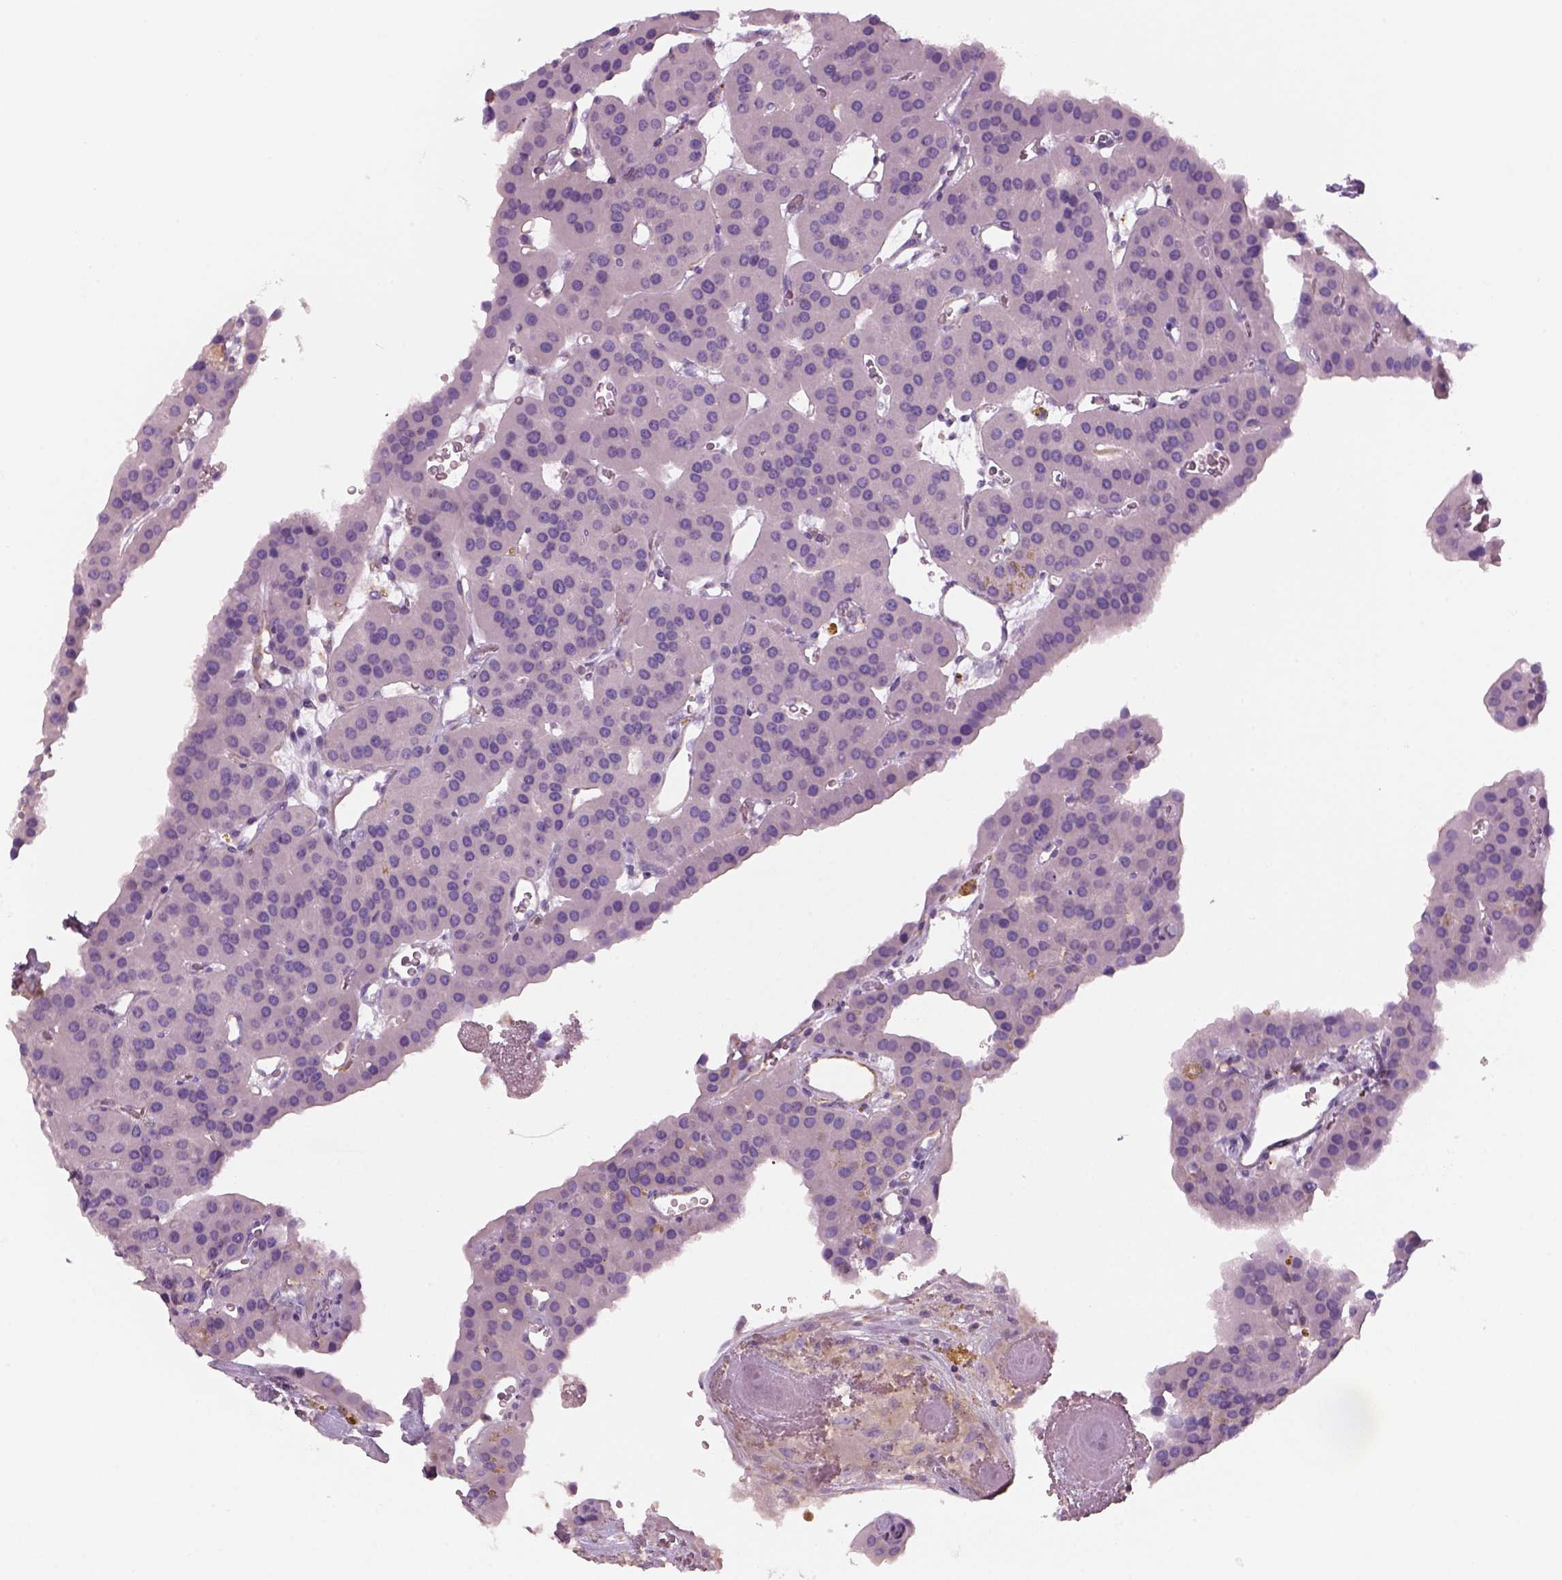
{"staining": {"intensity": "negative", "quantity": "none", "location": "none"}, "tissue": "parathyroid gland", "cell_type": "Glandular cells", "image_type": "normal", "snomed": [{"axis": "morphology", "description": "Normal tissue, NOS"}, {"axis": "morphology", "description": "Adenoma, NOS"}, {"axis": "topography", "description": "Parathyroid gland"}], "caption": "Image shows no protein positivity in glandular cells of unremarkable parathyroid gland. Brightfield microscopy of immunohistochemistry (IHC) stained with DAB (3,3'-diaminobenzidine) (brown) and hematoxylin (blue), captured at high magnification.", "gene": "SLC1A7", "patient": {"sex": "female", "age": 86}}